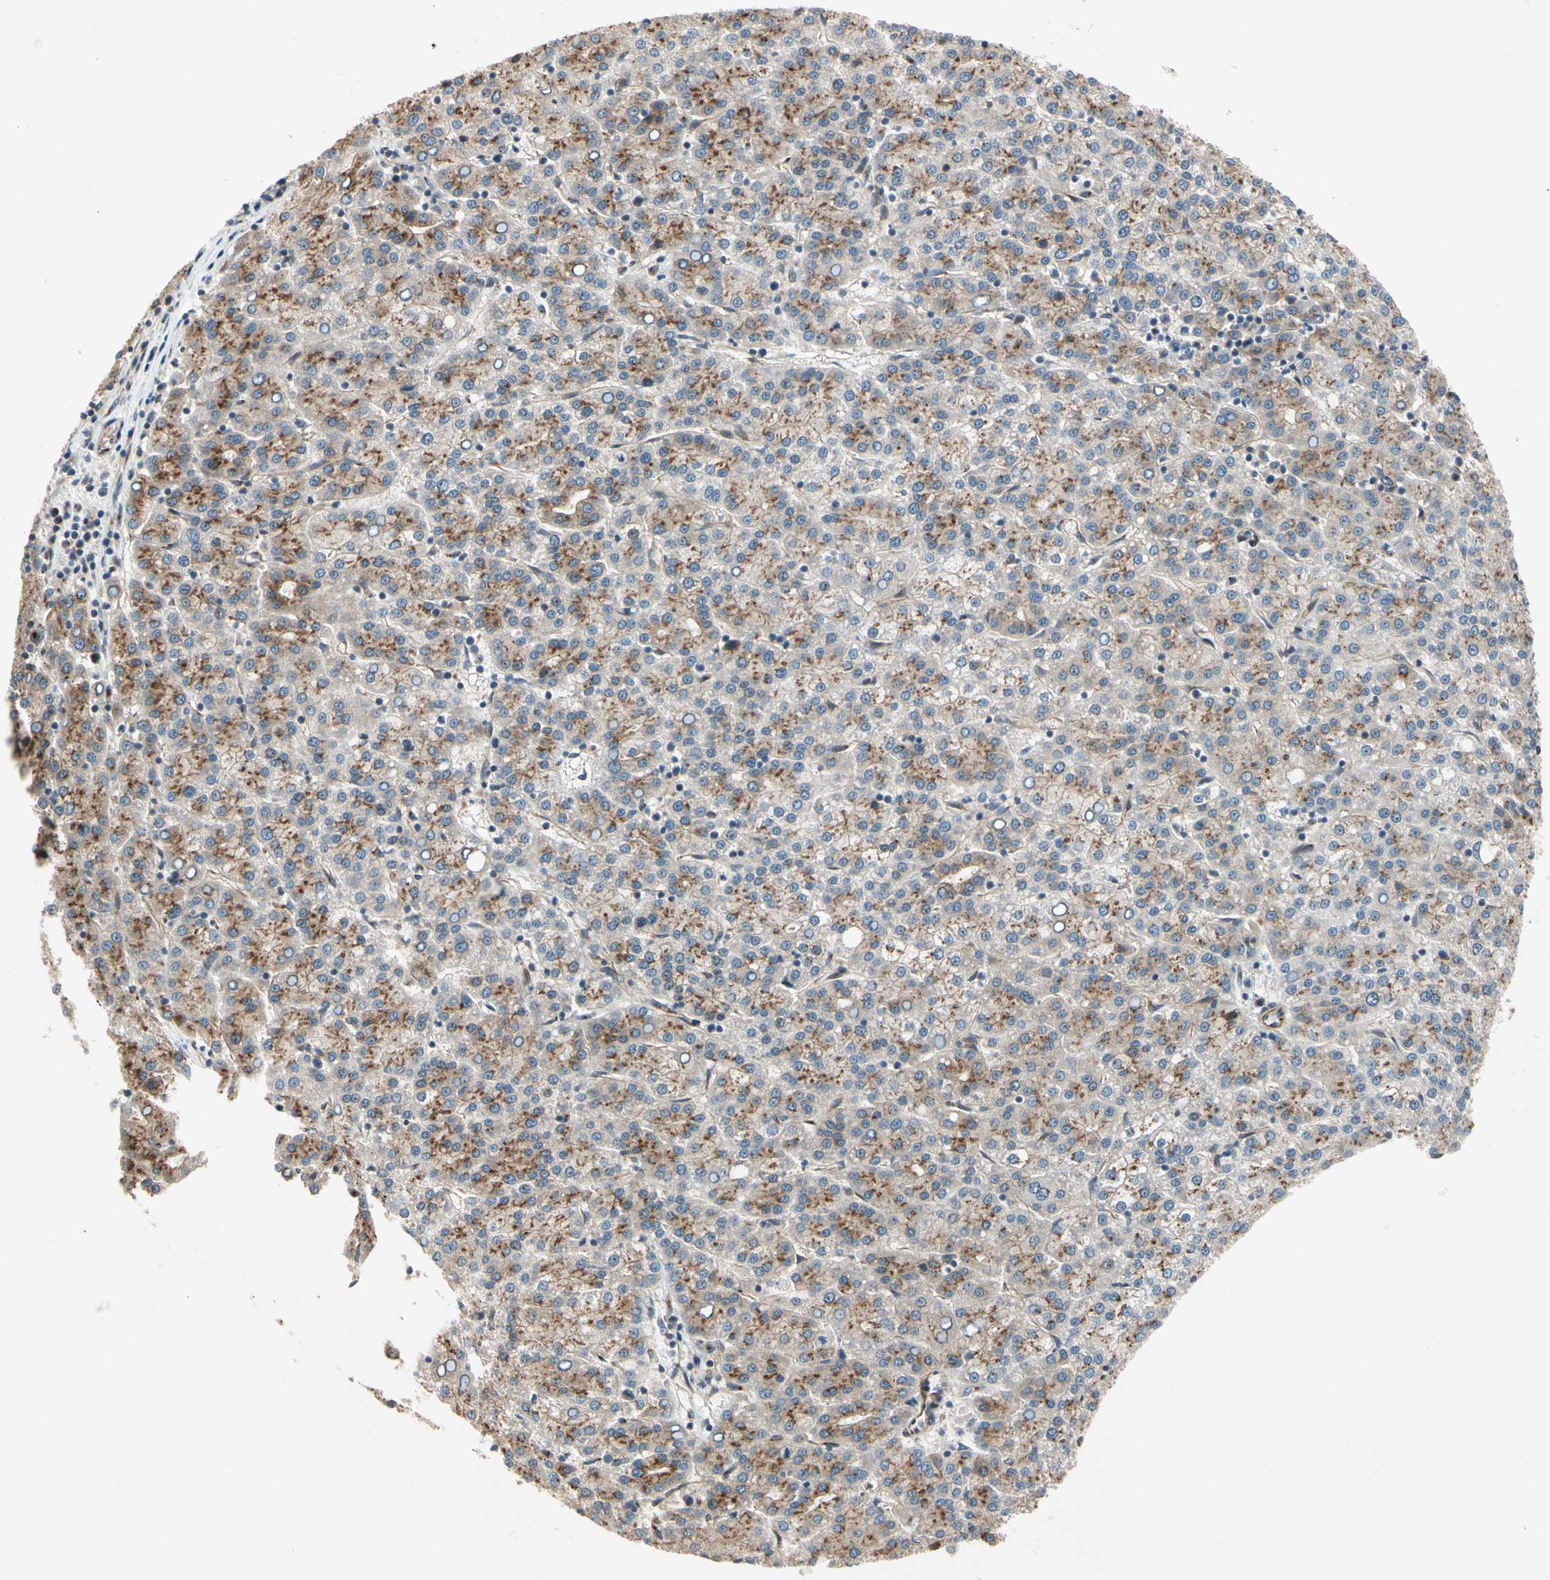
{"staining": {"intensity": "moderate", "quantity": ">75%", "location": "cytoplasmic/membranous"}, "tissue": "liver cancer", "cell_type": "Tumor cells", "image_type": "cancer", "snomed": [{"axis": "morphology", "description": "Carcinoma, Hepatocellular, NOS"}, {"axis": "topography", "description": "Liver"}], "caption": "Hepatocellular carcinoma (liver) tissue demonstrates moderate cytoplasmic/membranous expression in about >75% of tumor cells, visualized by immunohistochemistry. (brown staining indicates protein expression, while blue staining denotes nuclei).", "gene": "ROCK2", "patient": {"sex": "female", "age": 58}}